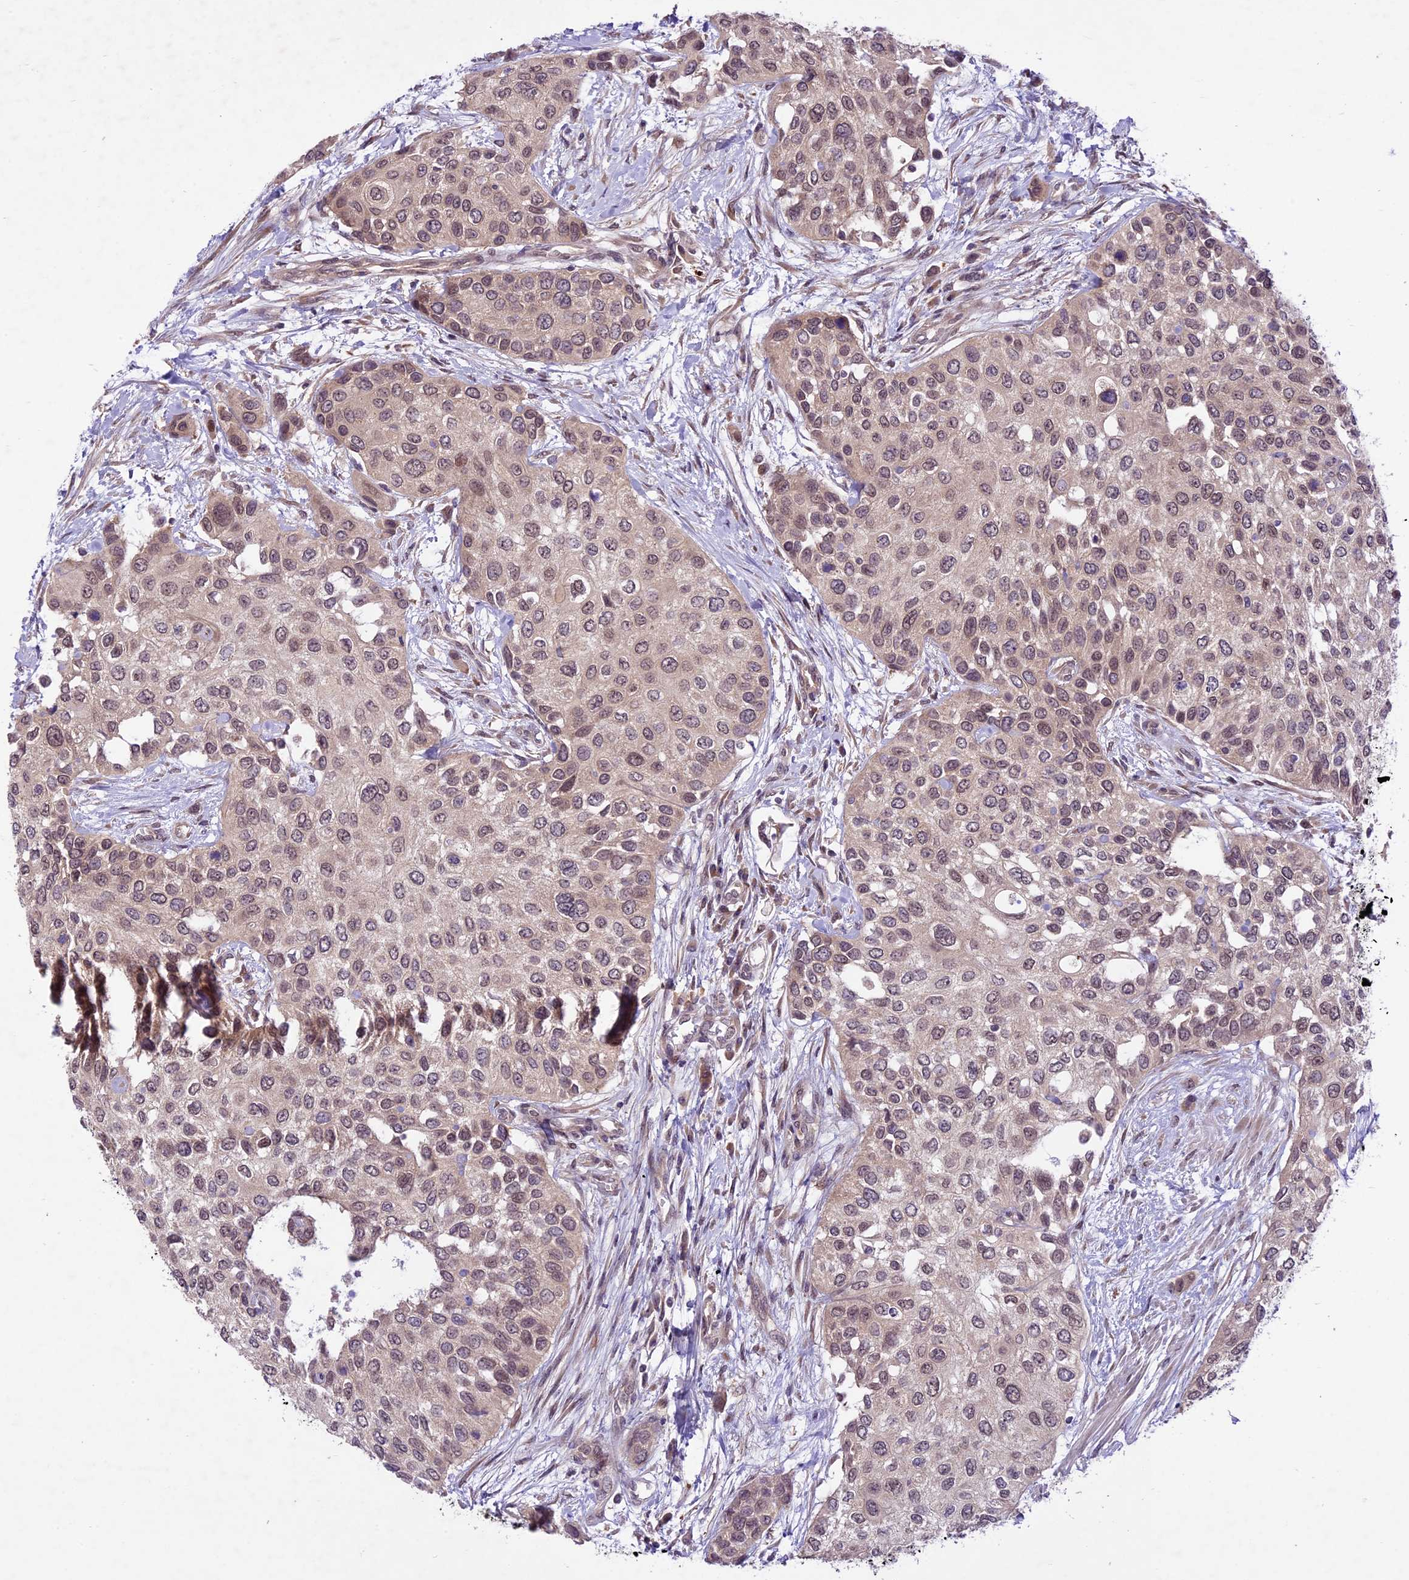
{"staining": {"intensity": "weak", "quantity": ">75%", "location": "nuclear"}, "tissue": "urothelial cancer", "cell_type": "Tumor cells", "image_type": "cancer", "snomed": [{"axis": "morphology", "description": "Normal tissue, NOS"}, {"axis": "morphology", "description": "Urothelial carcinoma, High grade"}, {"axis": "topography", "description": "Vascular tissue"}, {"axis": "topography", "description": "Urinary bladder"}], "caption": "High-grade urothelial carcinoma stained with immunohistochemistry (IHC) displays weak nuclear staining in approximately >75% of tumor cells.", "gene": "SPRED1", "patient": {"sex": "female", "age": 56}}